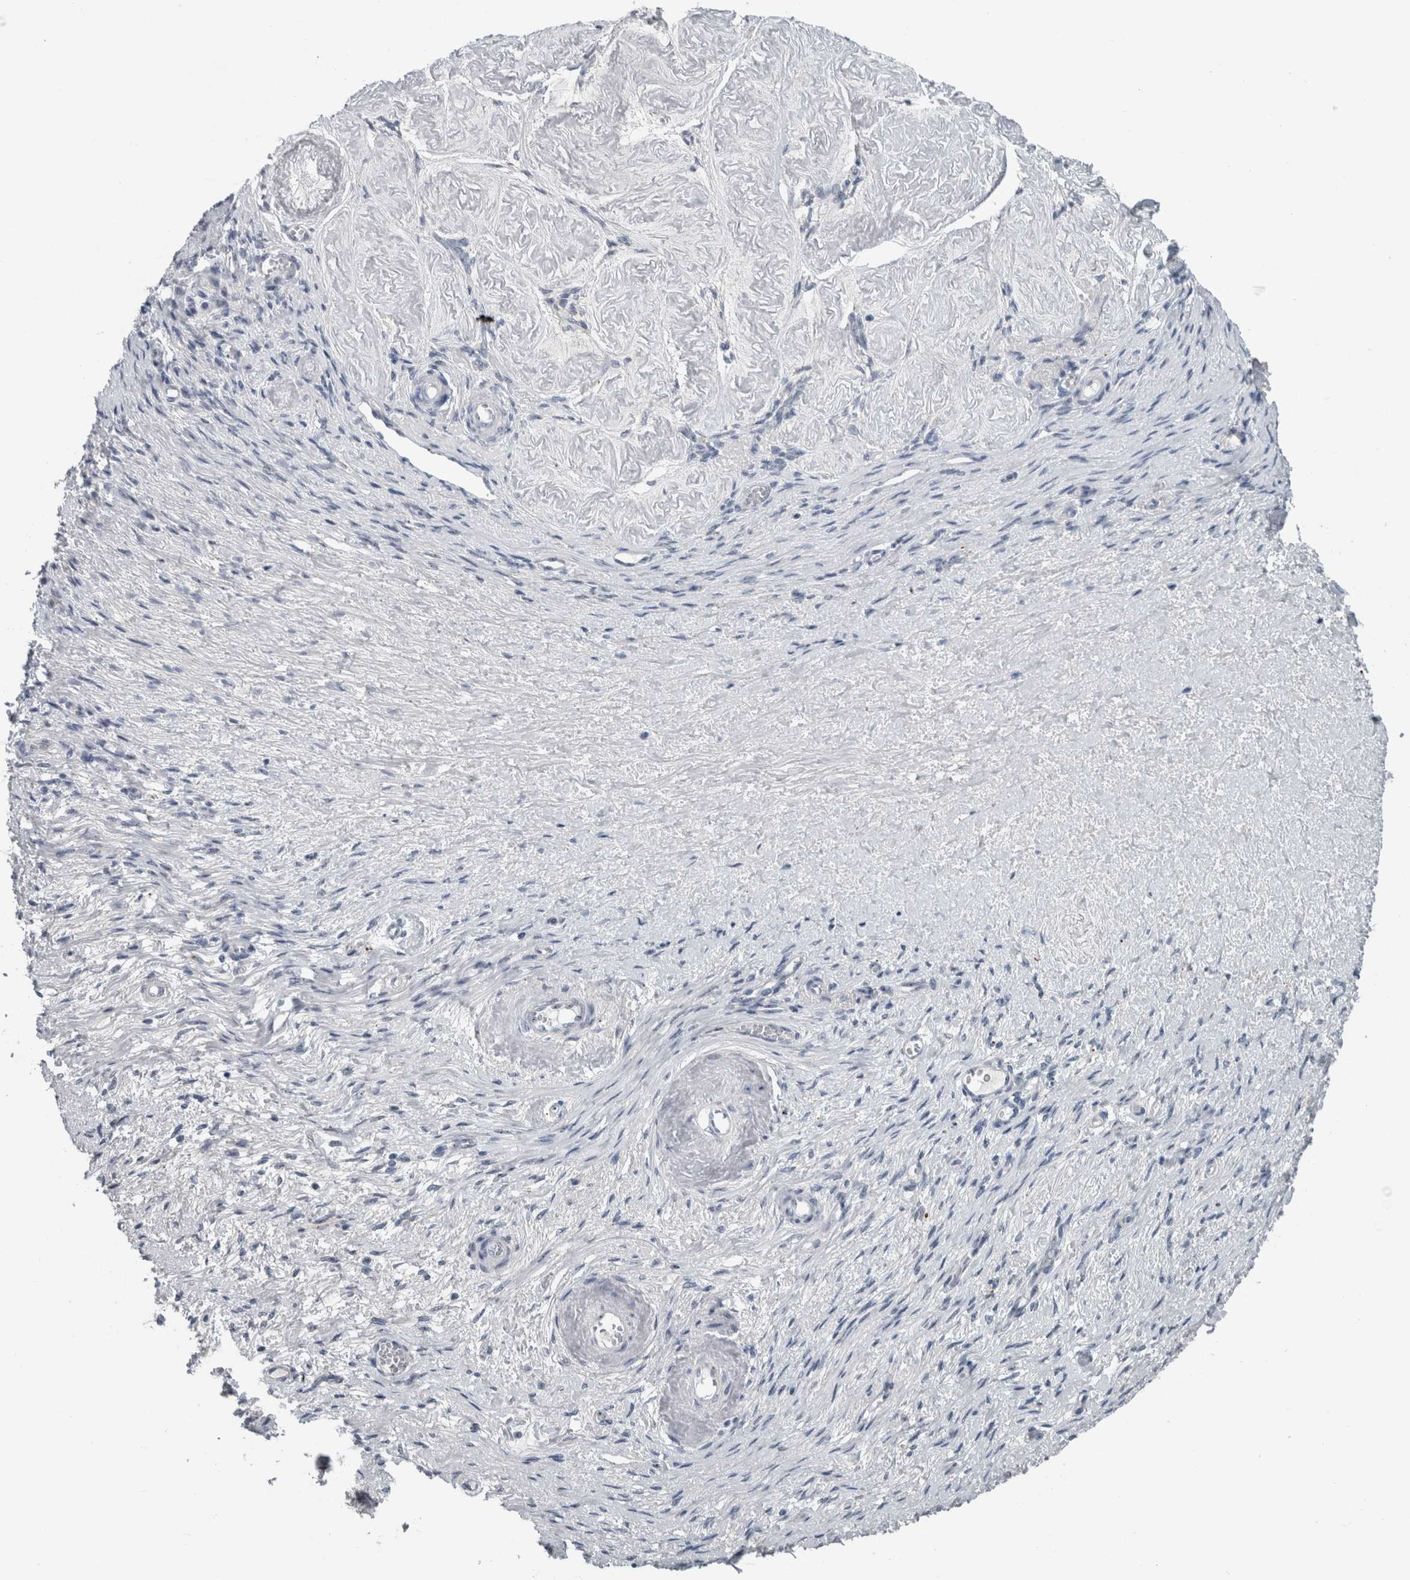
{"staining": {"intensity": "moderate", "quantity": "25%-75%", "location": "nuclear"}, "tissue": "adipose tissue", "cell_type": "Adipocytes", "image_type": "normal", "snomed": [{"axis": "morphology", "description": "Normal tissue, NOS"}, {"axis": "topography", "description": "Vascular tissue"}, {"axis": "topography", "description": "Fallopian tube"}, {"axis": "topography", "description": "Ovary"}], "caption": "This histopathology image reveals immunohistochemistry staining of benign adipose tissue, with medium moderate nuclear expression in about 25%-75% of adipocytes.", "gene": "UTP6", "patient": {"sex": "female", "age": 67}}